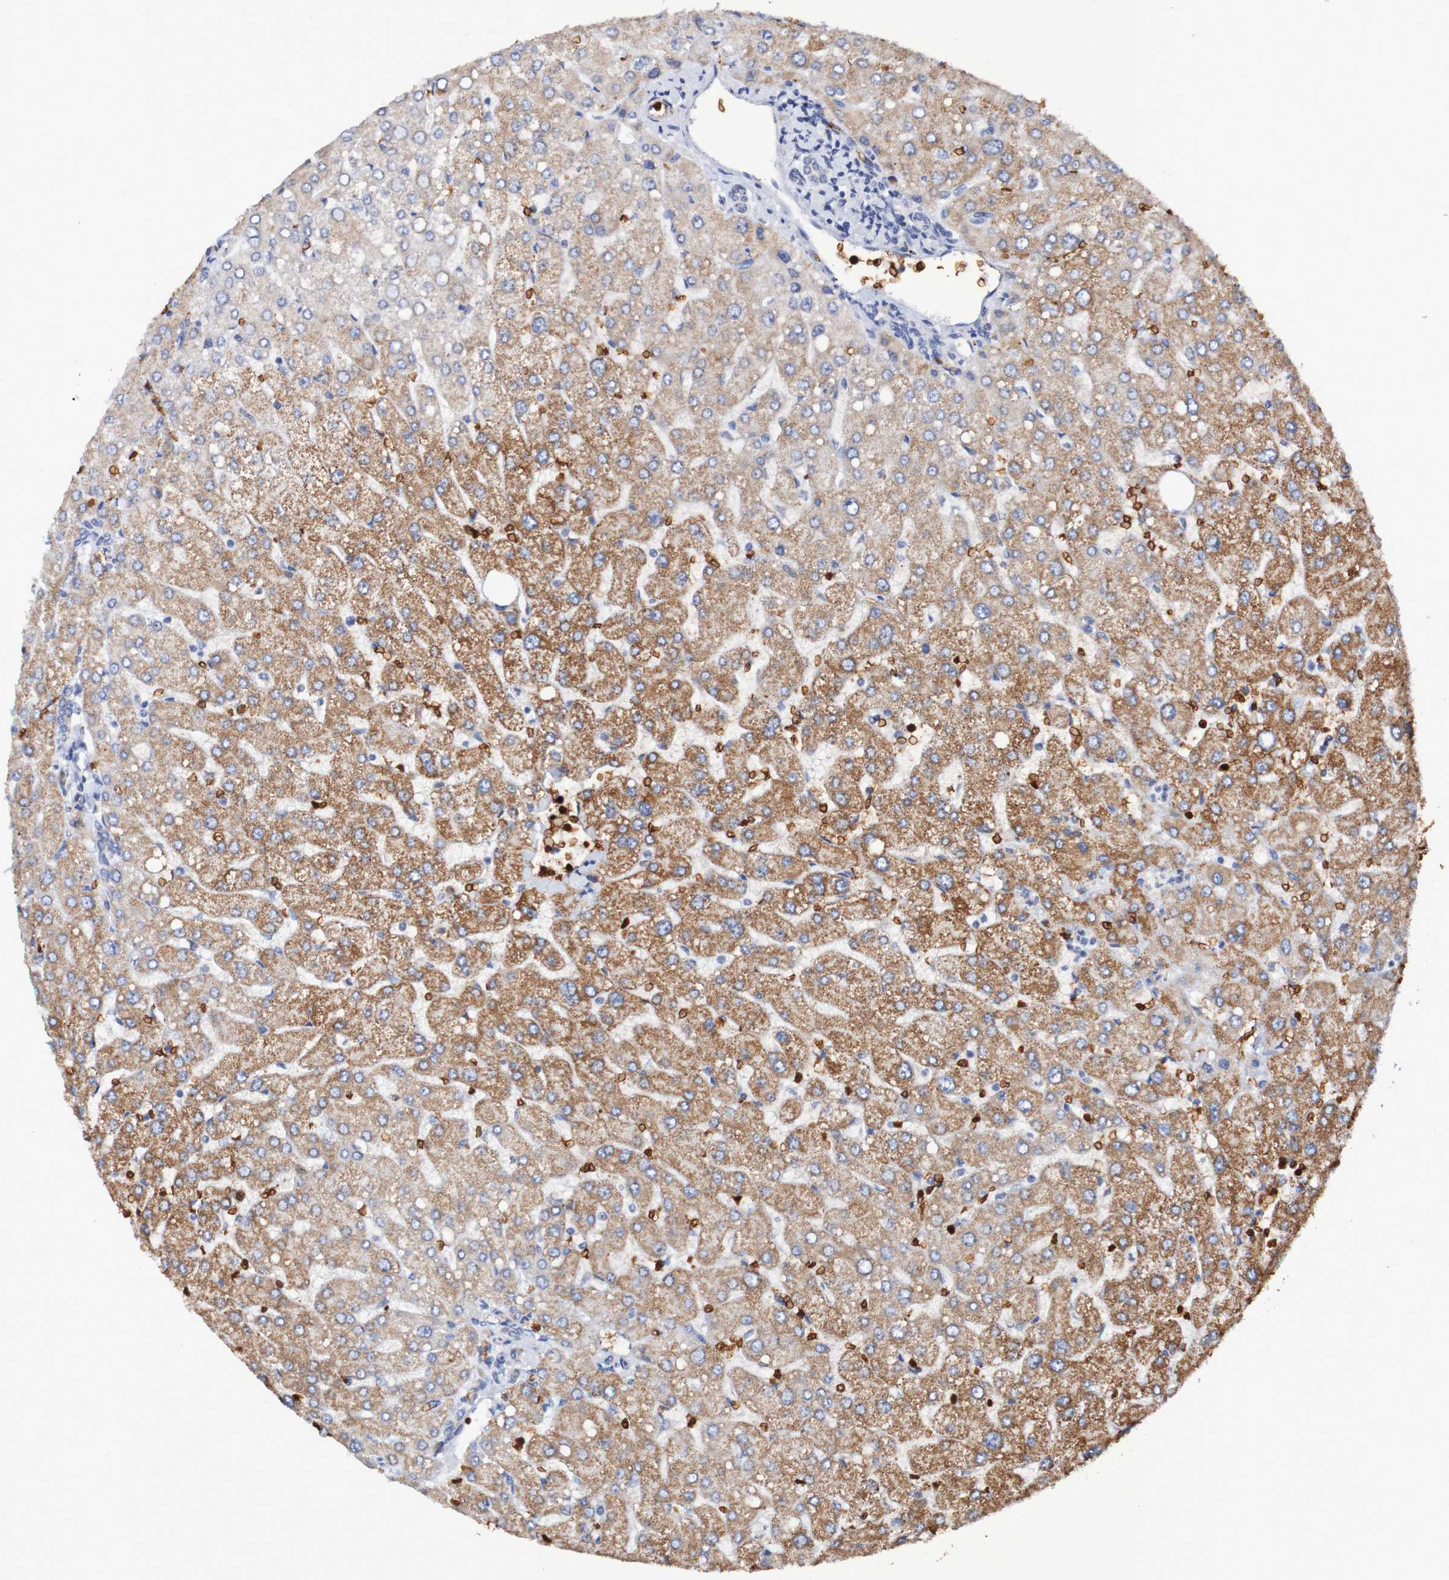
{"staining": {"intensity": "moderate", "quantity": ">75%", "location": "cytoplasmic/membranous"}, "tissue": "liver", "cell_type": "Cholangiocytes", "image_type": "normal", "snomed": [{"axis": "morphology", "description": "Normal tissue, NOS"}, {"axis": "topography", "description": "Liver"}], "caption": "Moderate cytoplasmic/membranous positivity is present in approximately >75% of cholangiocytes in normal liver. The staining was performed using DAB to visualize the protein expression in brown, while the nuclei were stained in blue with hematoxylin (Magnification: 20x).", "gene": "WNT4", "patient": {"sex": "male", "age": 55}}